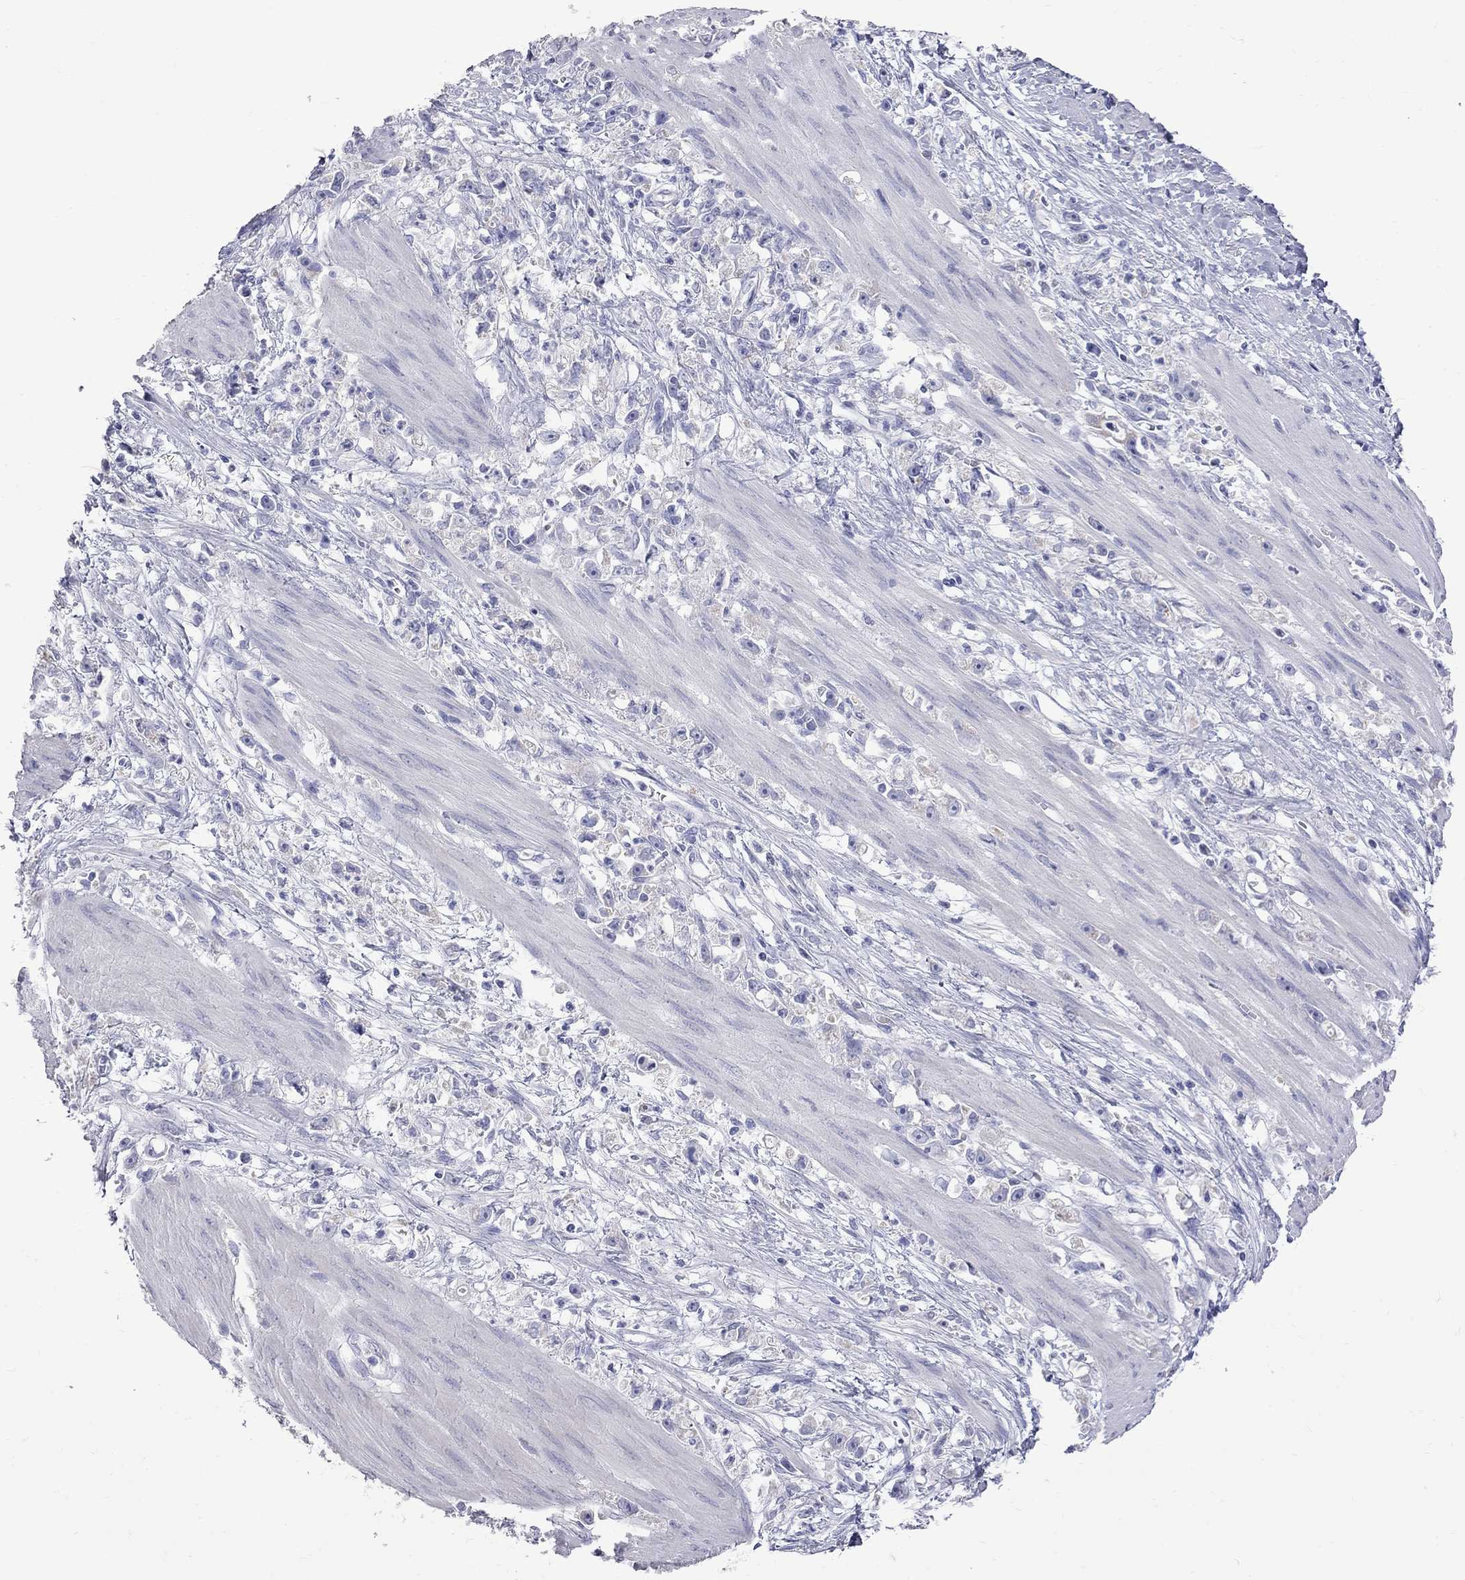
{"staining": {"intensity": "negative", "quantity": "none", "location": "none"}, "tissue": "stomach cancer", "cell_type": "Tumor cells", "image_type": "cancer", "snomed": [{"axis": "morphology", "description": "Adenocarcinoma, NOS"}, {"axis": "topography", "description": "Stomach"}], "caption": "Tumor cells are negative for protein expression in human adenocarcinoma (stomach). (DAB (3,3'-diaminobenzidine) immunohistochemistry visualized using brightfield microscopy, high magnification).", "gene": "KCND2", "patient": {"sex": "female", "age": 59}}